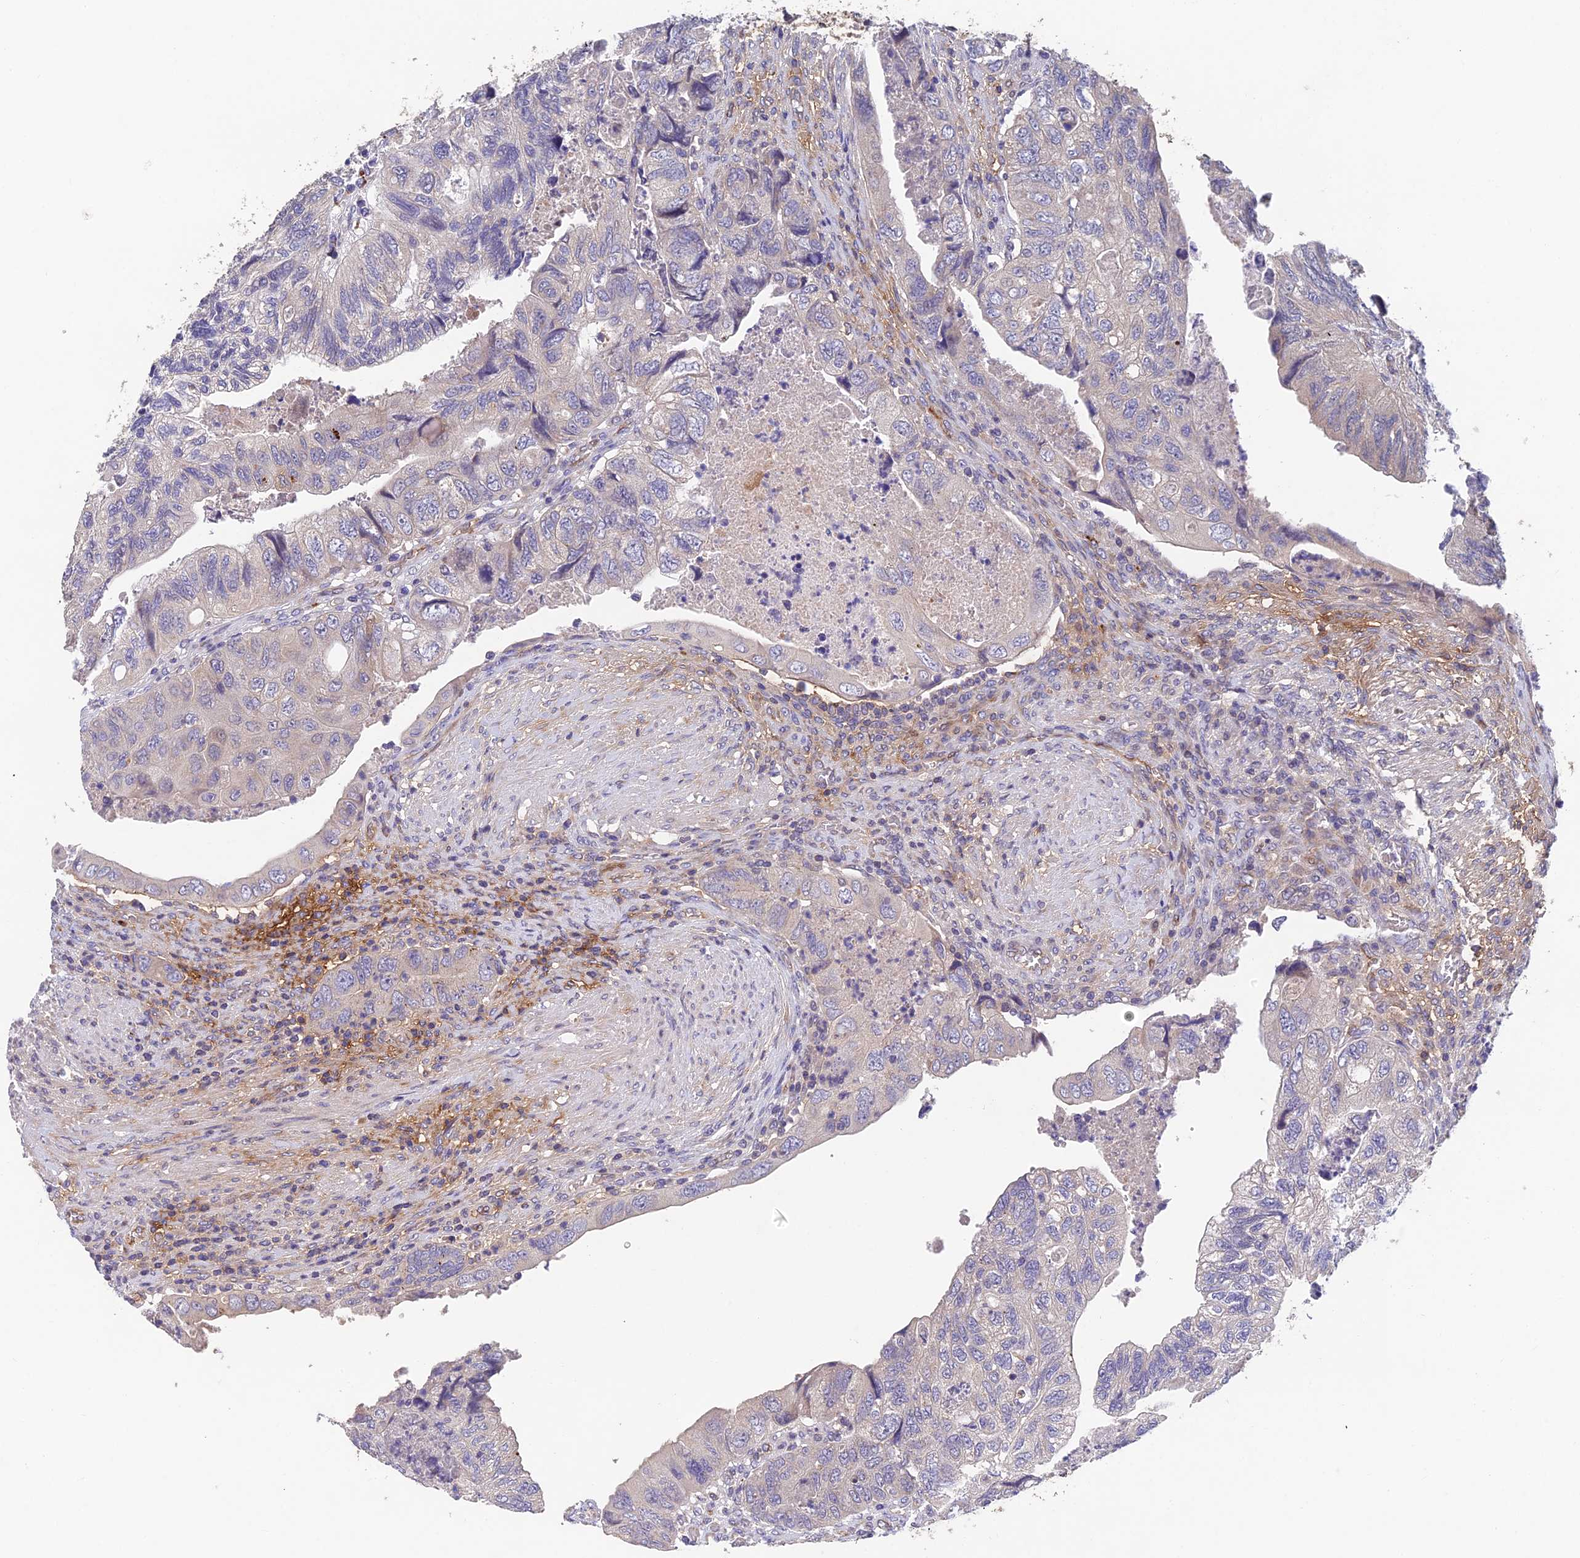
{"staining": {"intensity": "negative", "quantity": "none", "location": "none"}, "tissue": "colorectal cancer", "cell_type": "Tumor cells", "image_type": "cancer", "snomed": [{"axis": "morphology", "description": "Adenocarcinoma, NOS"}, {"axis": "topography", "description": "Rectum"}], "caption": "IHC micrograph of human colorectal cancer stained for a protein (brown), which exhibits no expression in tumor cells. (DAB immunohistochemistry, high magnification).", "gene": "ADAMTS13", "patient": {"sex": "male", "age": 63}}